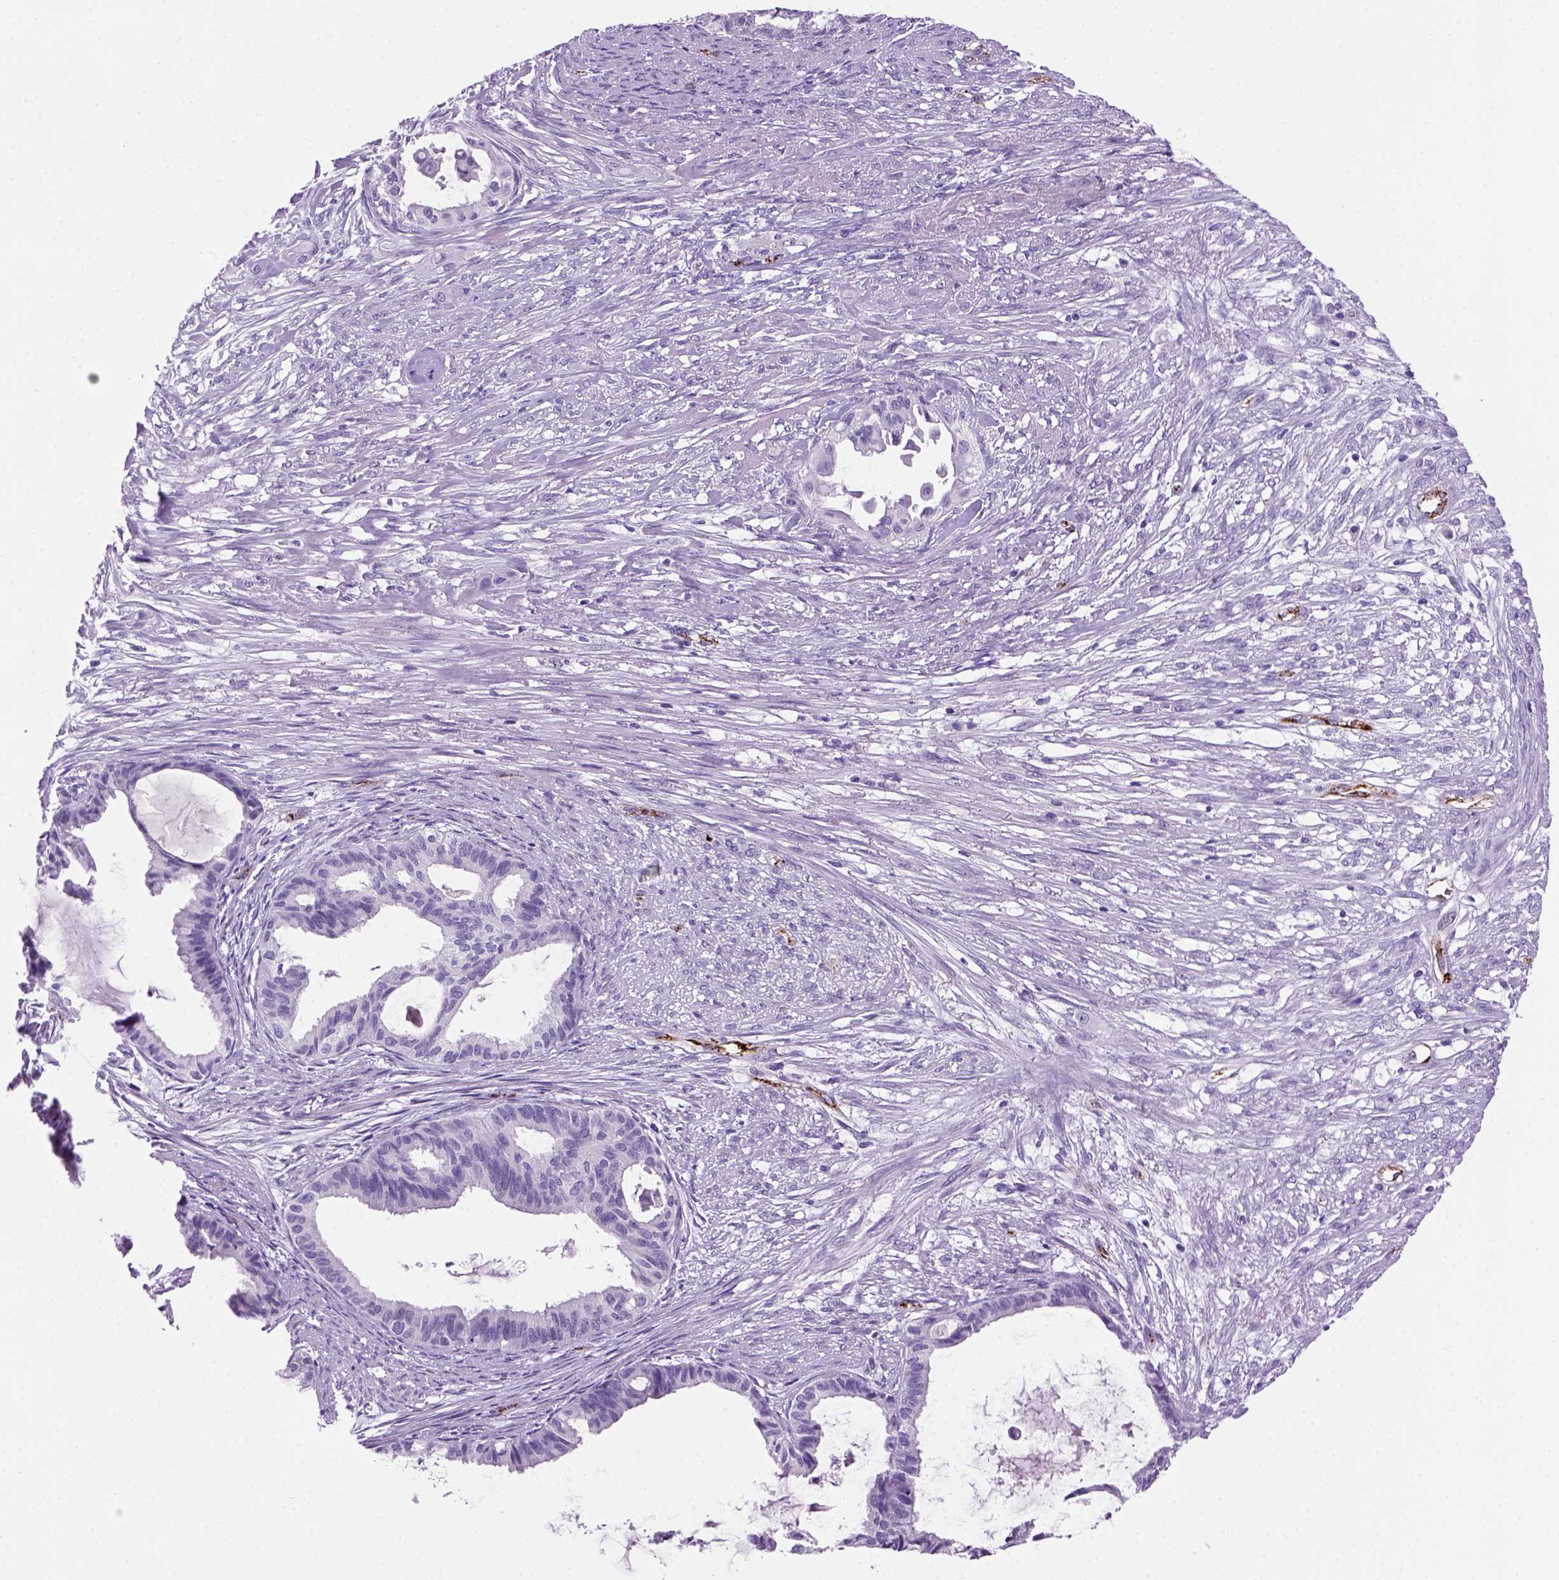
{"staining": {"intensity": "negative", "quantity": "none", "location": "none"}, "tissue": "endometrial cancer", "cell_type": "Tumor cells", "image_type": "cancer", "snomed": [{"axis": "morphology", "description": "Adenocarcinoma, NOS"}, {"axis": "topography", "description": "Endometrium"}], "caption": "Immunohistochemical staining of human adenocarcinoma (endometrial) displays no significant positivity in tumor cells. Nuclei are stained in blue.", "gene": "VWF", "patient": {"sex": "female", "age": 86}}